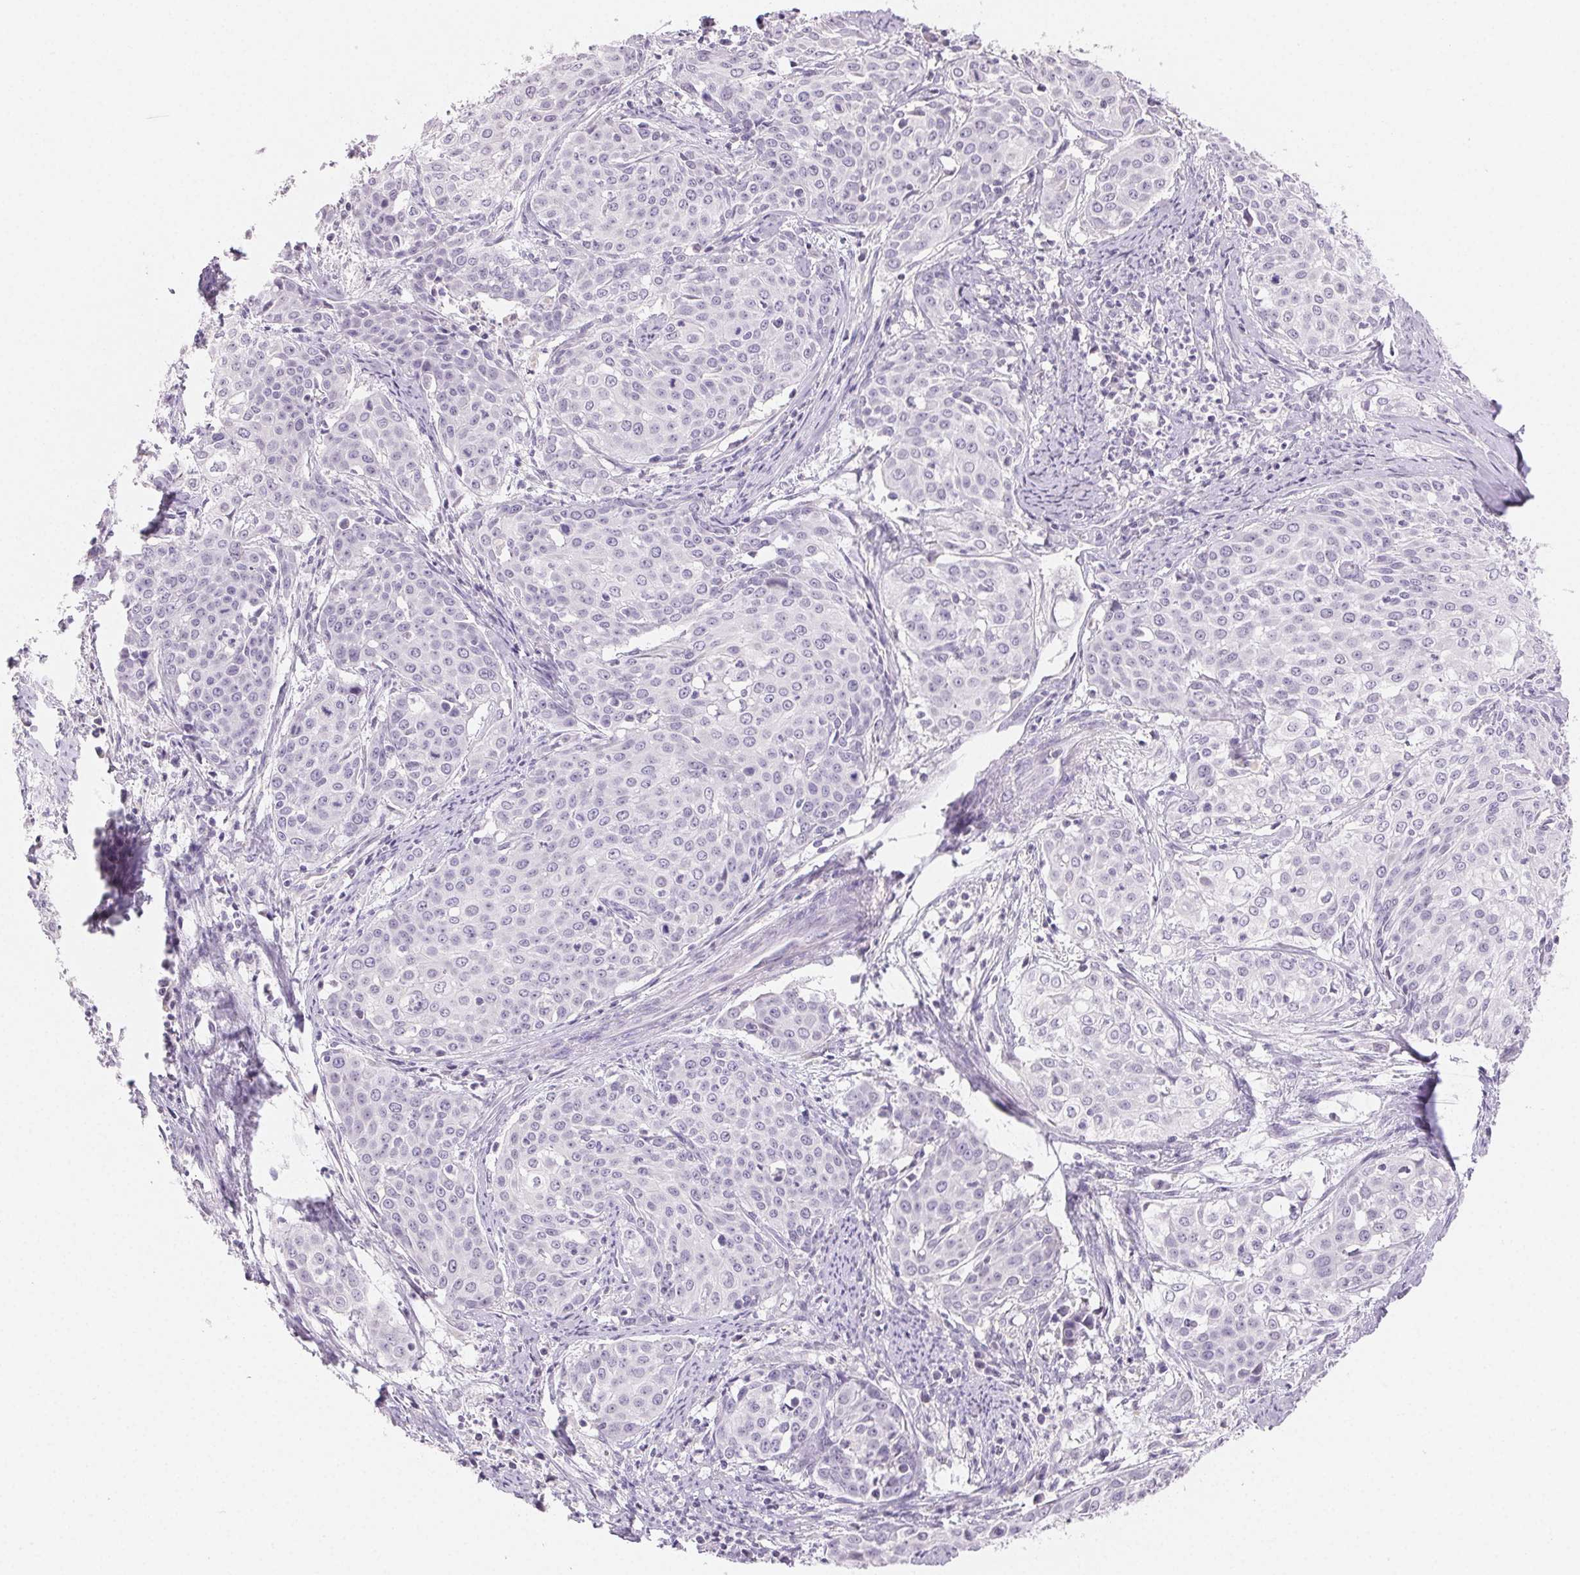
{"staining": {"intensity": "negative", "quantity": "none", "location": "none"}, "tissue": "cervical cancer", "cell_type": "Tumor cells", "image_type": "cancer", "snomed": [{"axis": "morphology", "description": "Squamous cell carcinoma, NOS"}, {"axis": "topography", "description": "Cervix"}], "caption": "High power microscopy histopathology image of an IHC micrograph of squamous cell carcinoma (cervical), revealing no significant expression in tumor cells.", "gene": "BPIFB2", "patient": {"sex": "female", "age": 39}}